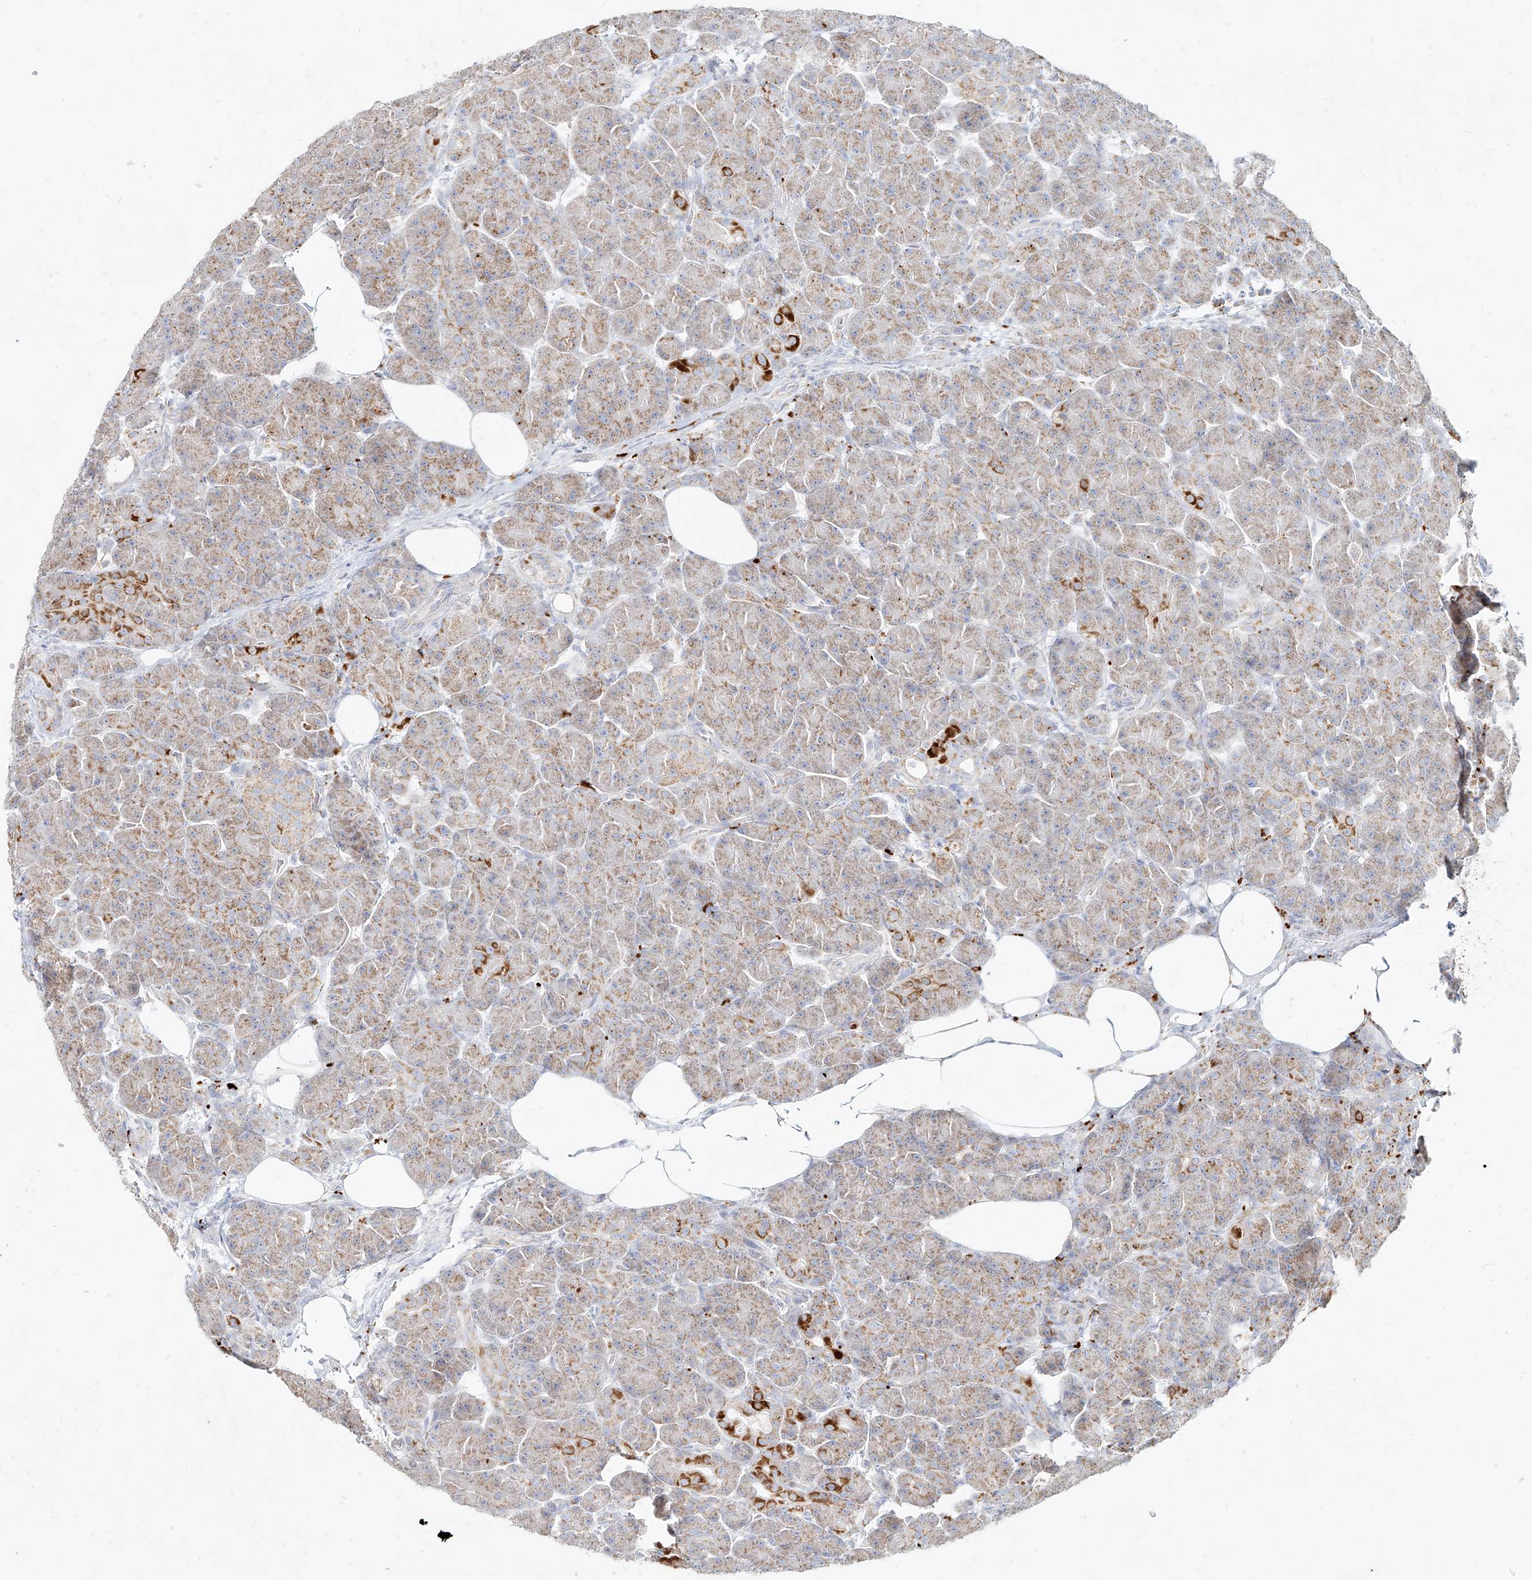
{"staining": {"intensity": "strong", "quantity": "<25%", "location": "cytoplasmic/membranous"}, "tissue": "pancreas", "cell_type": "Exocrine glandular cells", "image_type": "normal", "snomed": [{"axis": "morphology", "description": "Normal tissue, NOS"}, {"axis": "topography", "description": "Pancreas"}], "caption": "A brown stain highlights strong cytoplasmic/membranous expression of a protein in exocrine glandular cells of normal human pancreas. The staining is performed using DAB (3,3'-diaminobenzidine) brown chromogen to label protein expression. The nuclei are counter-stained blue using hematoxylin.", "gene": "MTX2", "patient": {"sex": "male", "age": 63}}